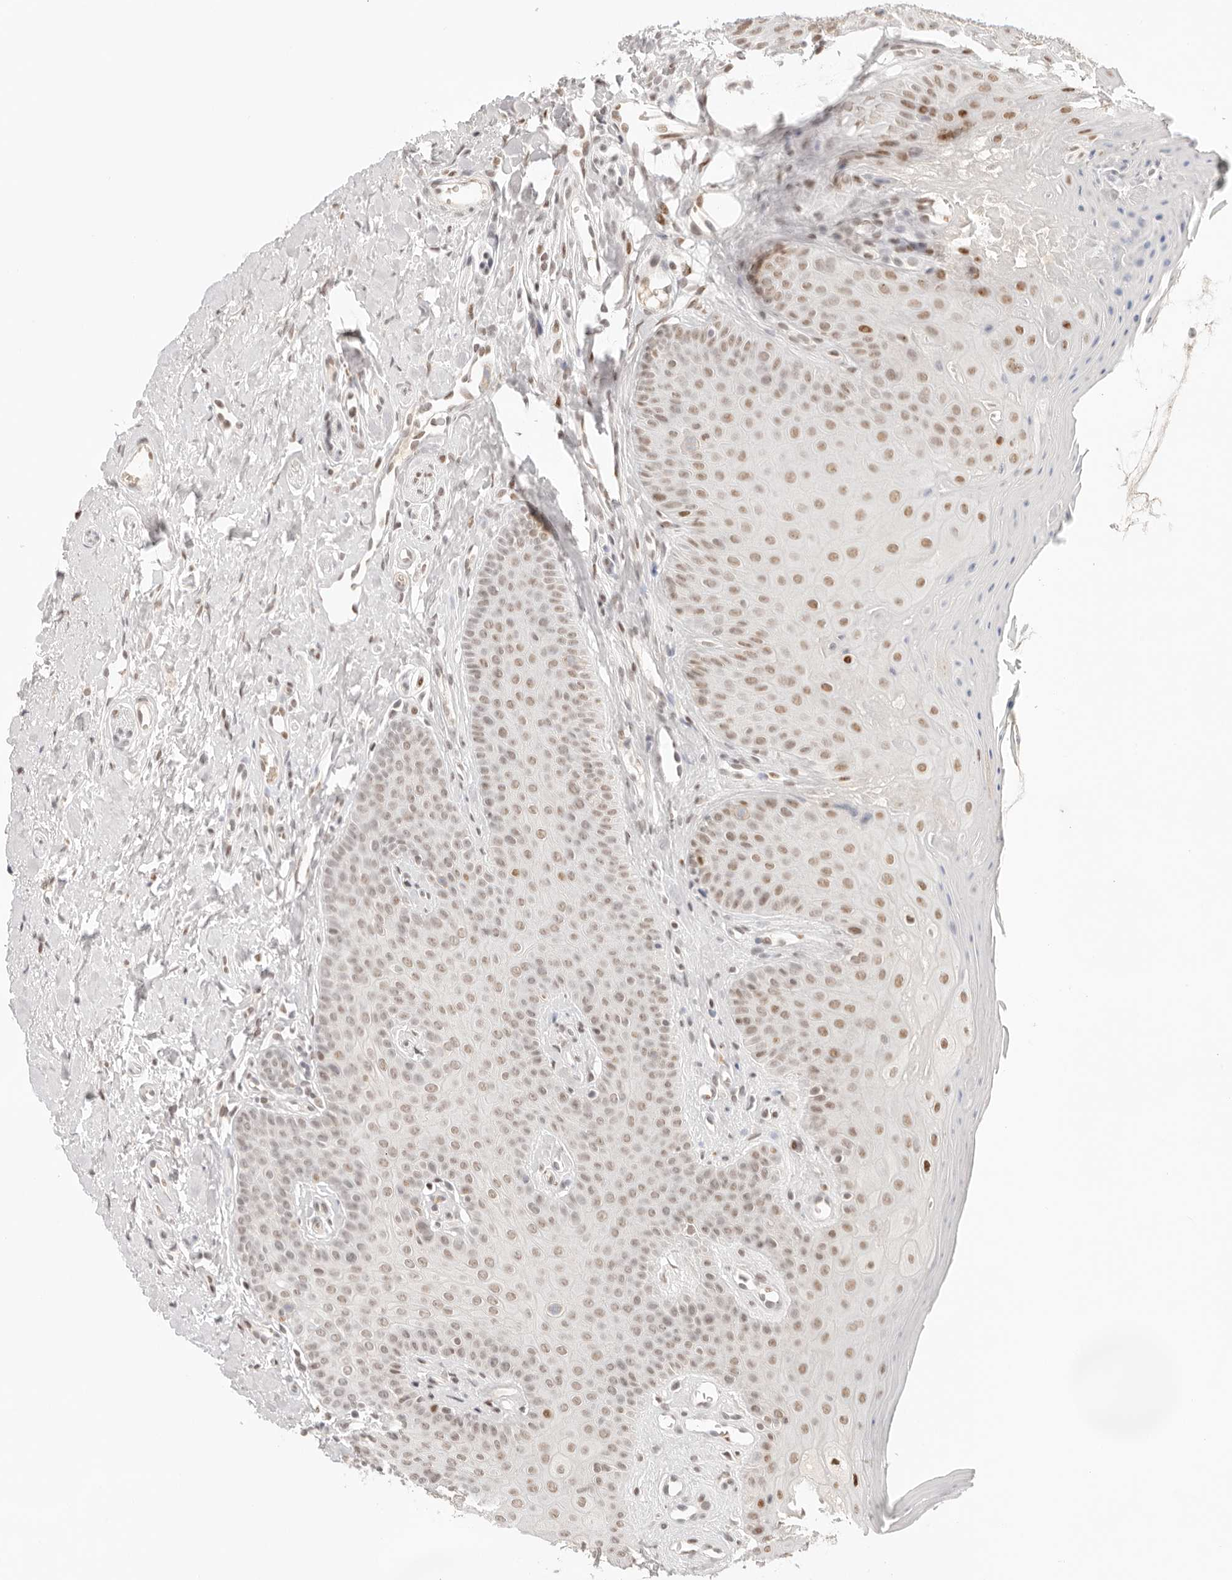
{"staining": {"intensity": "moderate", "quantity": ">75%", "location": "nuclear"}, "tissue": "oral mucosa", "cell_type": "Squamous epithelial cells", "image_type": "normal", "snomed": [{"axis": "morphology", "description": "Normal tissue, NOS"}, {"axis": "topography", "description": "Oral tissue"}], "caption": "Moderate nuclear staining is identified in approximately >75% of squamous epithelial cells in benign oral mucosa.", "gene": "HOXC5", "patient": {"sex": "female", "age": 31}}